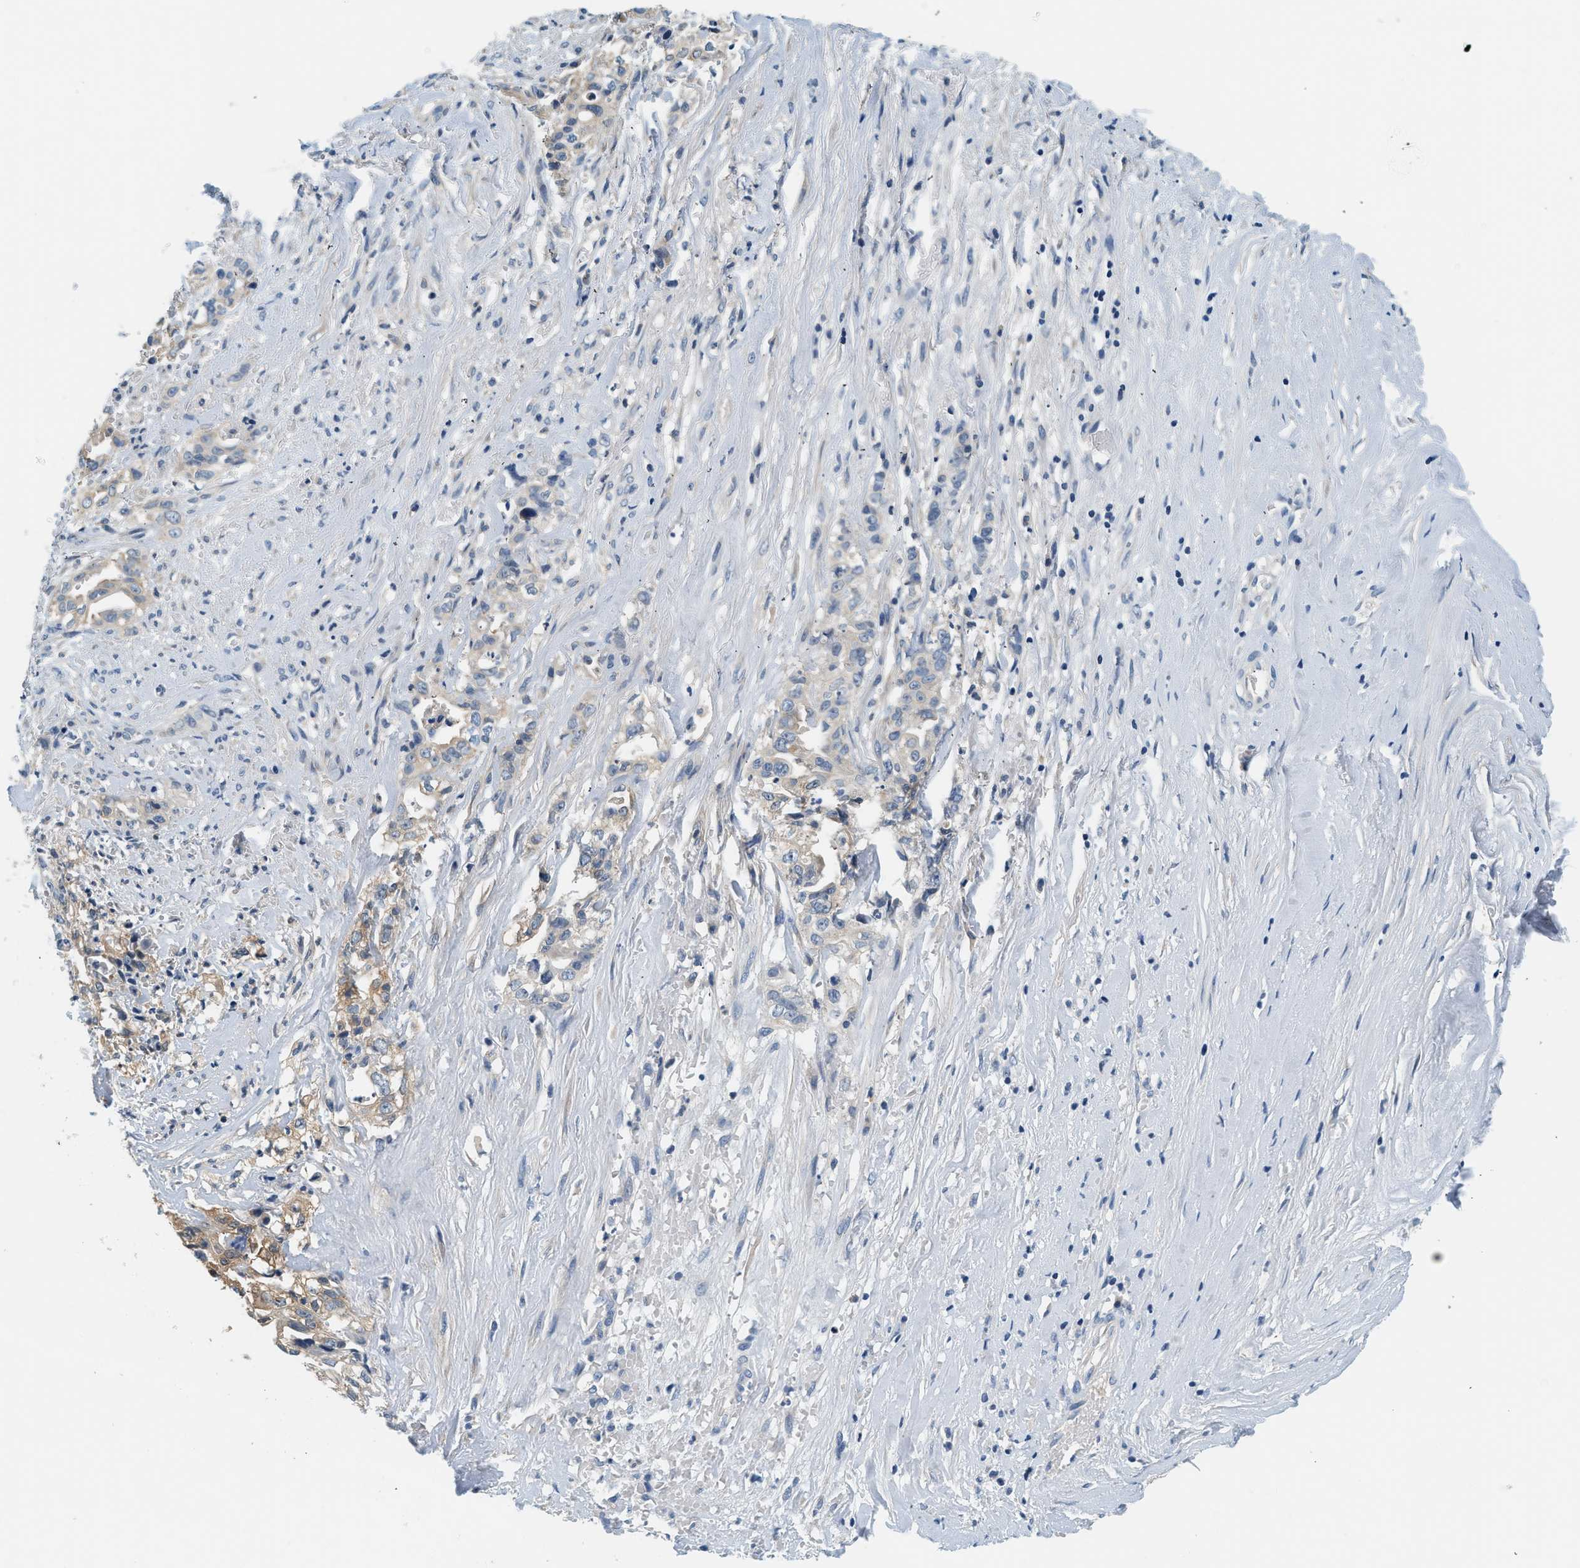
{"staining": {"intensity": "weak", "quantity": "25%-75%", "location": "cytoplasmic/membranous"}, "tissue": "liver cancer", "cell_type": "Tumor cells", "image_type": "cancer", "snomed": [{"axis": "morphology", "description": "Cholangiocarcinoma"}, {"axis": "topography", "description": "Liver"}], "caption": "IHC image of neoplastic tissue: human liver cancer (cholangiocarcinoma) stained using immunohistochemistry shows low levels of weak protein expression localized specifically in the cytoplasmic/membranous of tumor cells, appearing as a cytoplasmic/membranous brown color.", "gene": "SLC35E1", "patient": {"sex": "female", "age": 70}}